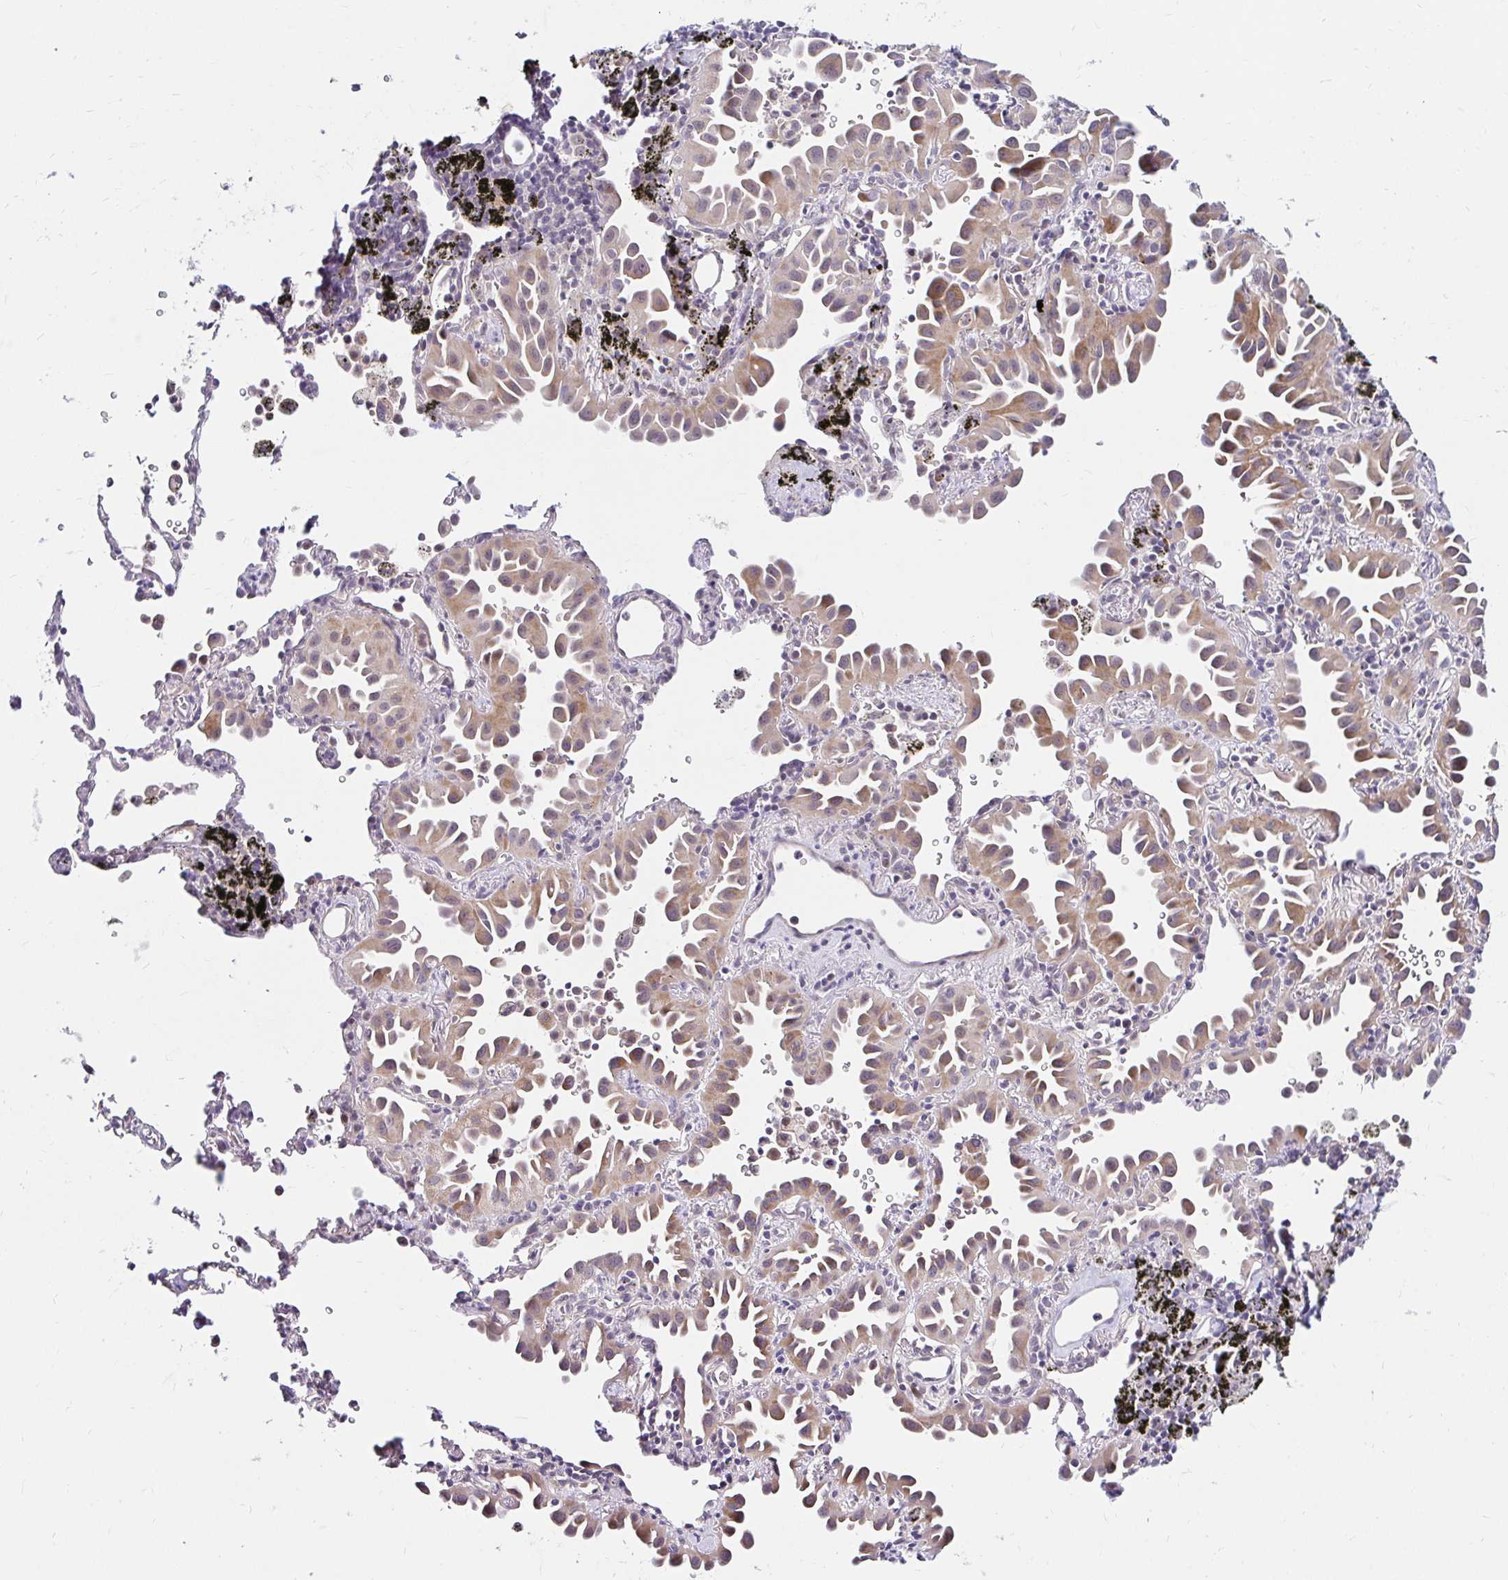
{"staining": {"intensity": "moderate", "quantity": ">75%", "location": "cytoplasmic/membranous"}, "tissue": "lung cancer", "cell_type": "Tumor cells", "image_type": "cancer", "snomed": [{"axis": "morphology", "description": "Adenocarcinoma, NOS"}, {"axis": "topography", "description": "Lung"}], "caption": "Protein staining shows moderate cytoplasmic/membranous staining in about >75% of tumor cells in lung cancer (adenocarcinoma). The staining was performed using DAB (3,3'-diaminobenzidine) to visualize the protein expression in brown, while the nuclei were stained in blue with hematoxylin (Magnification: 20x).", "gene": "GUCY1A1", "patient": {"sex": "male", "age": 68}}